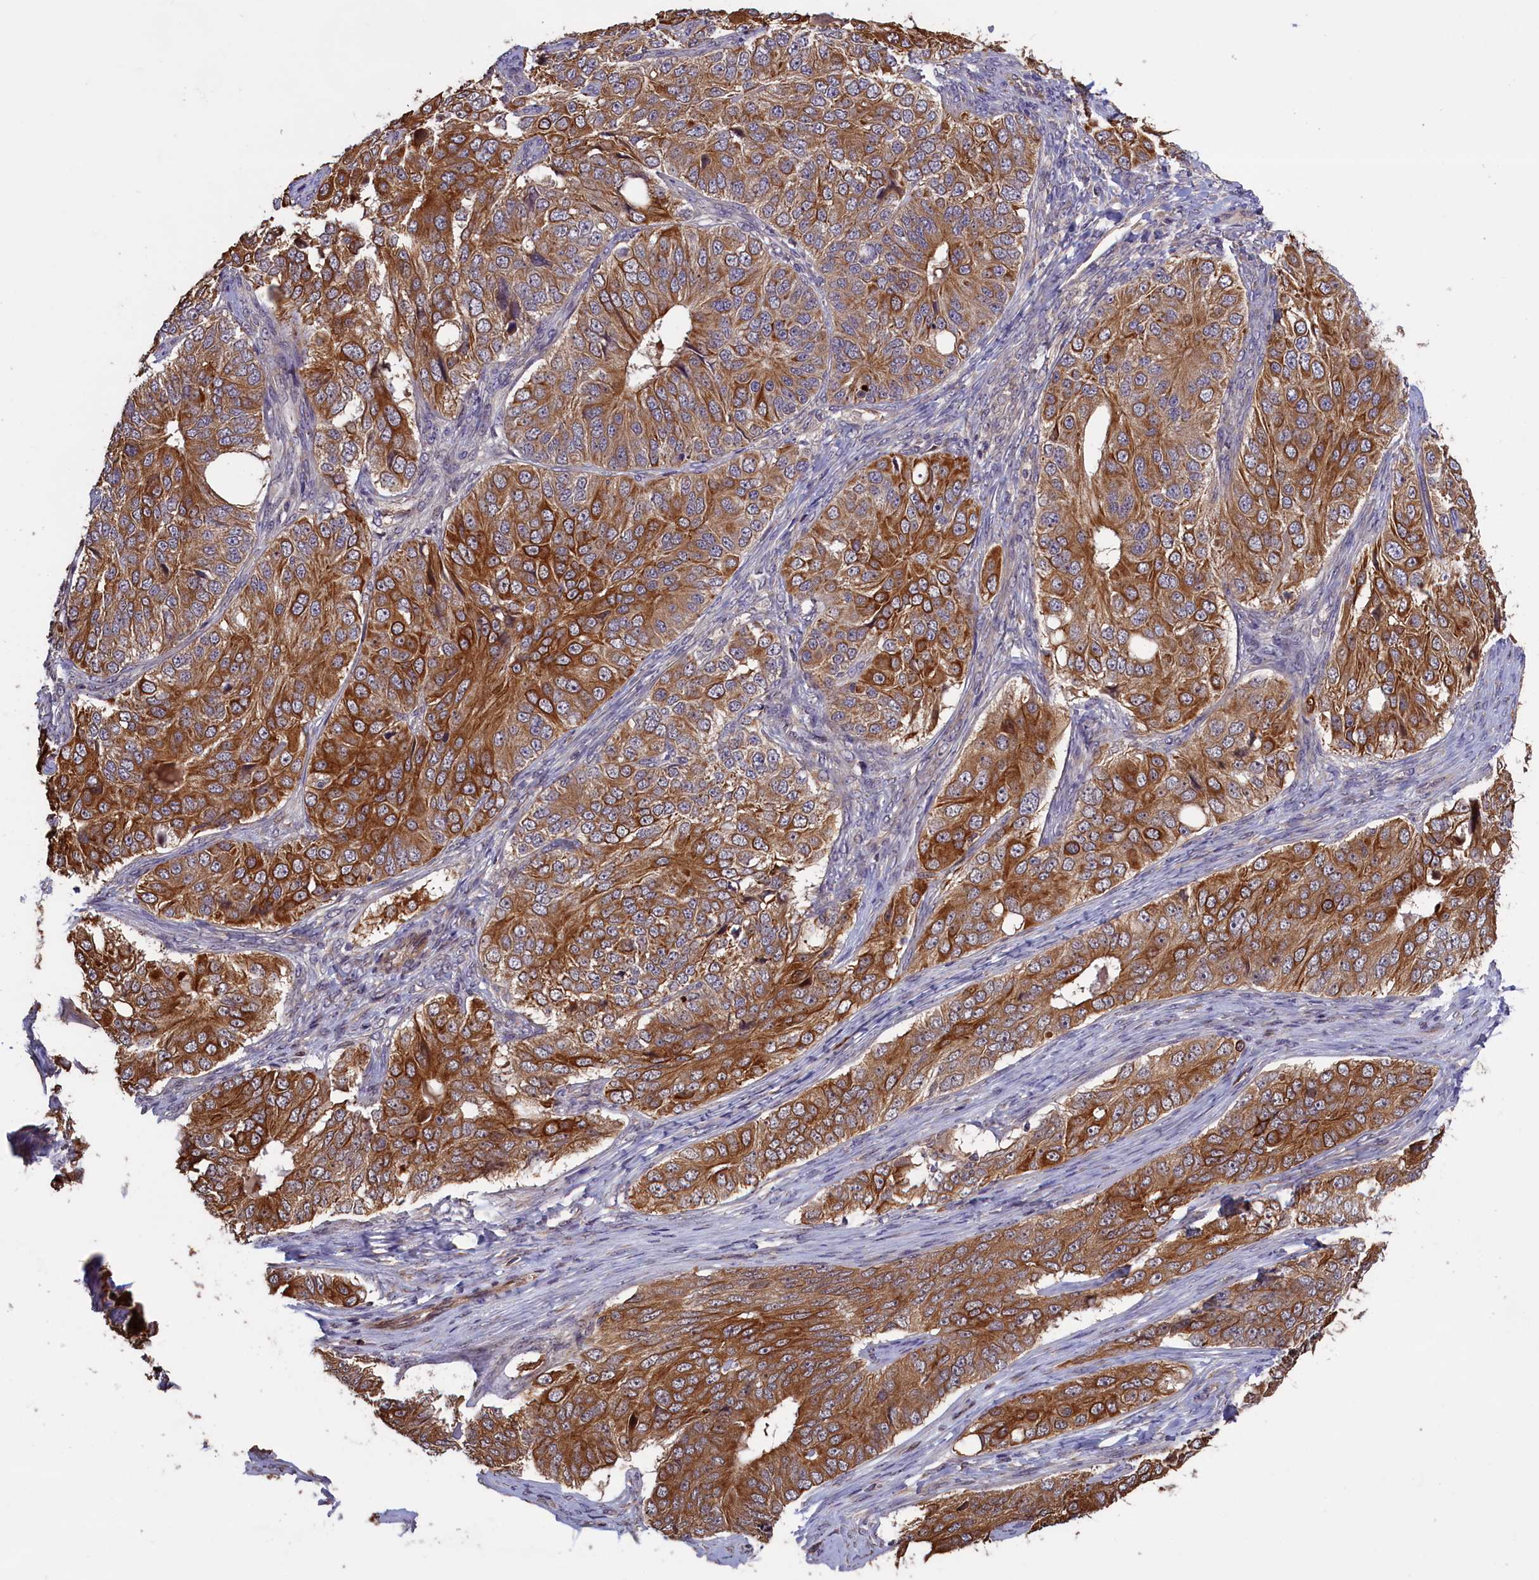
{"staining": {"intensity": "strong", "quantity": ">75%", "location": "cytoplasmic/membranous"}, "tissue": "ovarian cancer", "cell_type": "Tumor cells", "image_type": "cancer", "snomed": [{"axis": "morphology", "description": "Carcinoma, endometroid"}, {"axis": "topography", "description": "Ovary"}], "caption": "This photomicrograph displays ovarian cancer stained with immunohistochemistry (IHC) to label a protein in brown. The cytoplasmic/membranous of tumor cells show strong positivity for the protein. Nuclei are counter-stained blue.", "gene": "DENND1B", "patient": {"sex": "female", "age": 51}}